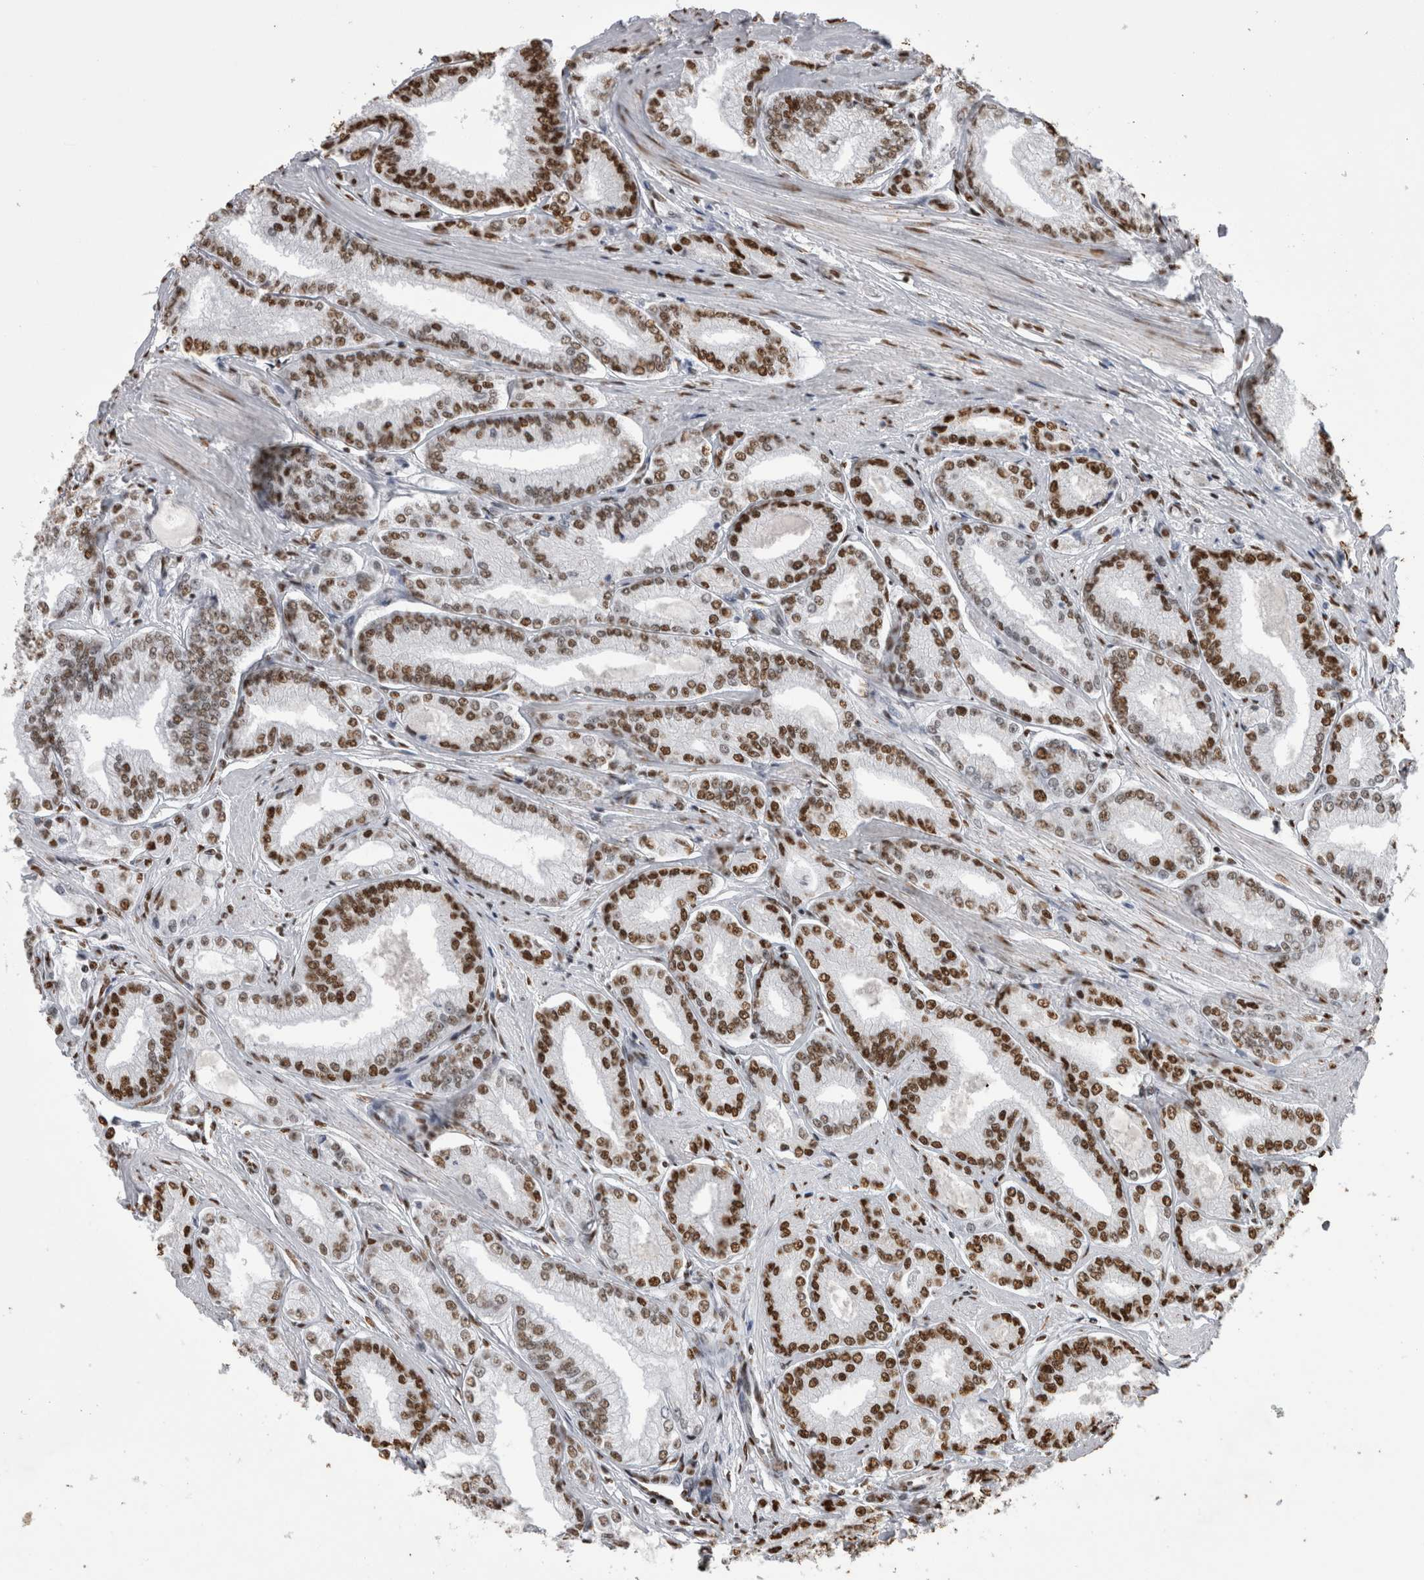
{"staining": {"intensity": "strong", "quantity": "25%-75%", "location": "nuclear"}, "tissue": "prostate cancer", "cell_type": "Tumor cells", "image_type": "cancer", "snomed": [{"axis": "morphology", "description": "Adenocarcinoma, Low grade"}, {"axis": "topography", "description": "Prostate"}], "caption": "Strong nuclear protein positivity is appreciated in about 25%-75% of tumor cells in low-grade adenocarcinoma (prostate).", "gene": "ALPK3", "patient": {"sex": "male", "age": 52}}